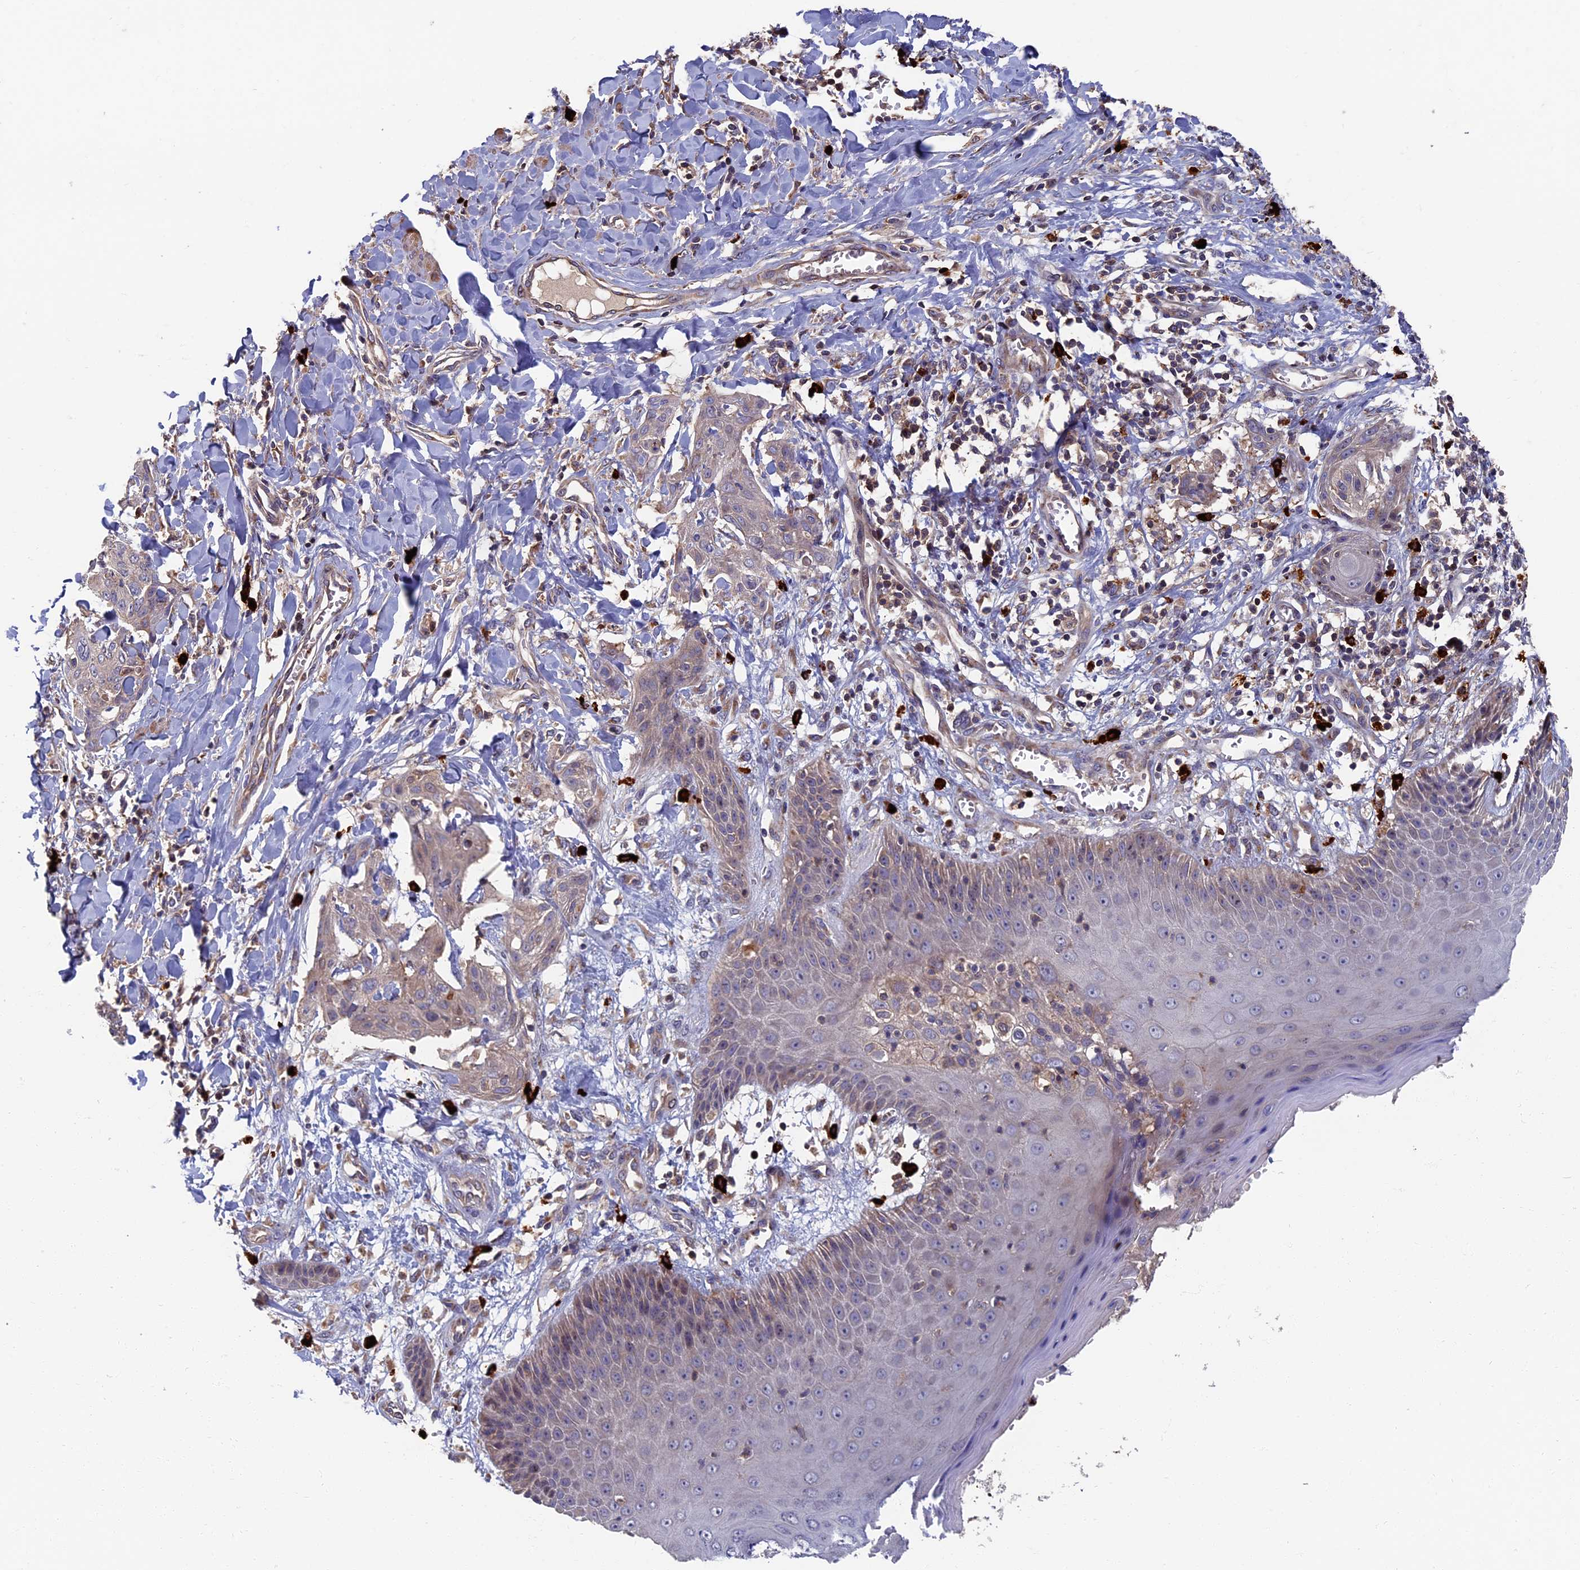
{"staining": {"intensity": "weak", "quantity": "<25%", "location": "cytoplasmic/membranous"}, "tissue": "skin cancer", "cell_type": "Tumor cells", "image_type": "cancer", "snomed": [{"axis": "morphology", "description": "Squamous cell carcinoma, NOS"}, {"axis": "topography", "description": "Skin"}, {"axis": "topography", "description": "Vulva"}], "caption": "Immunohistochemistry (IHC) of skin cancer (squamous cell carcinoma) exhibits no expression in tumor cells.", "gene": "TNK2", "patient": {"sex": "female", "age": 85}}